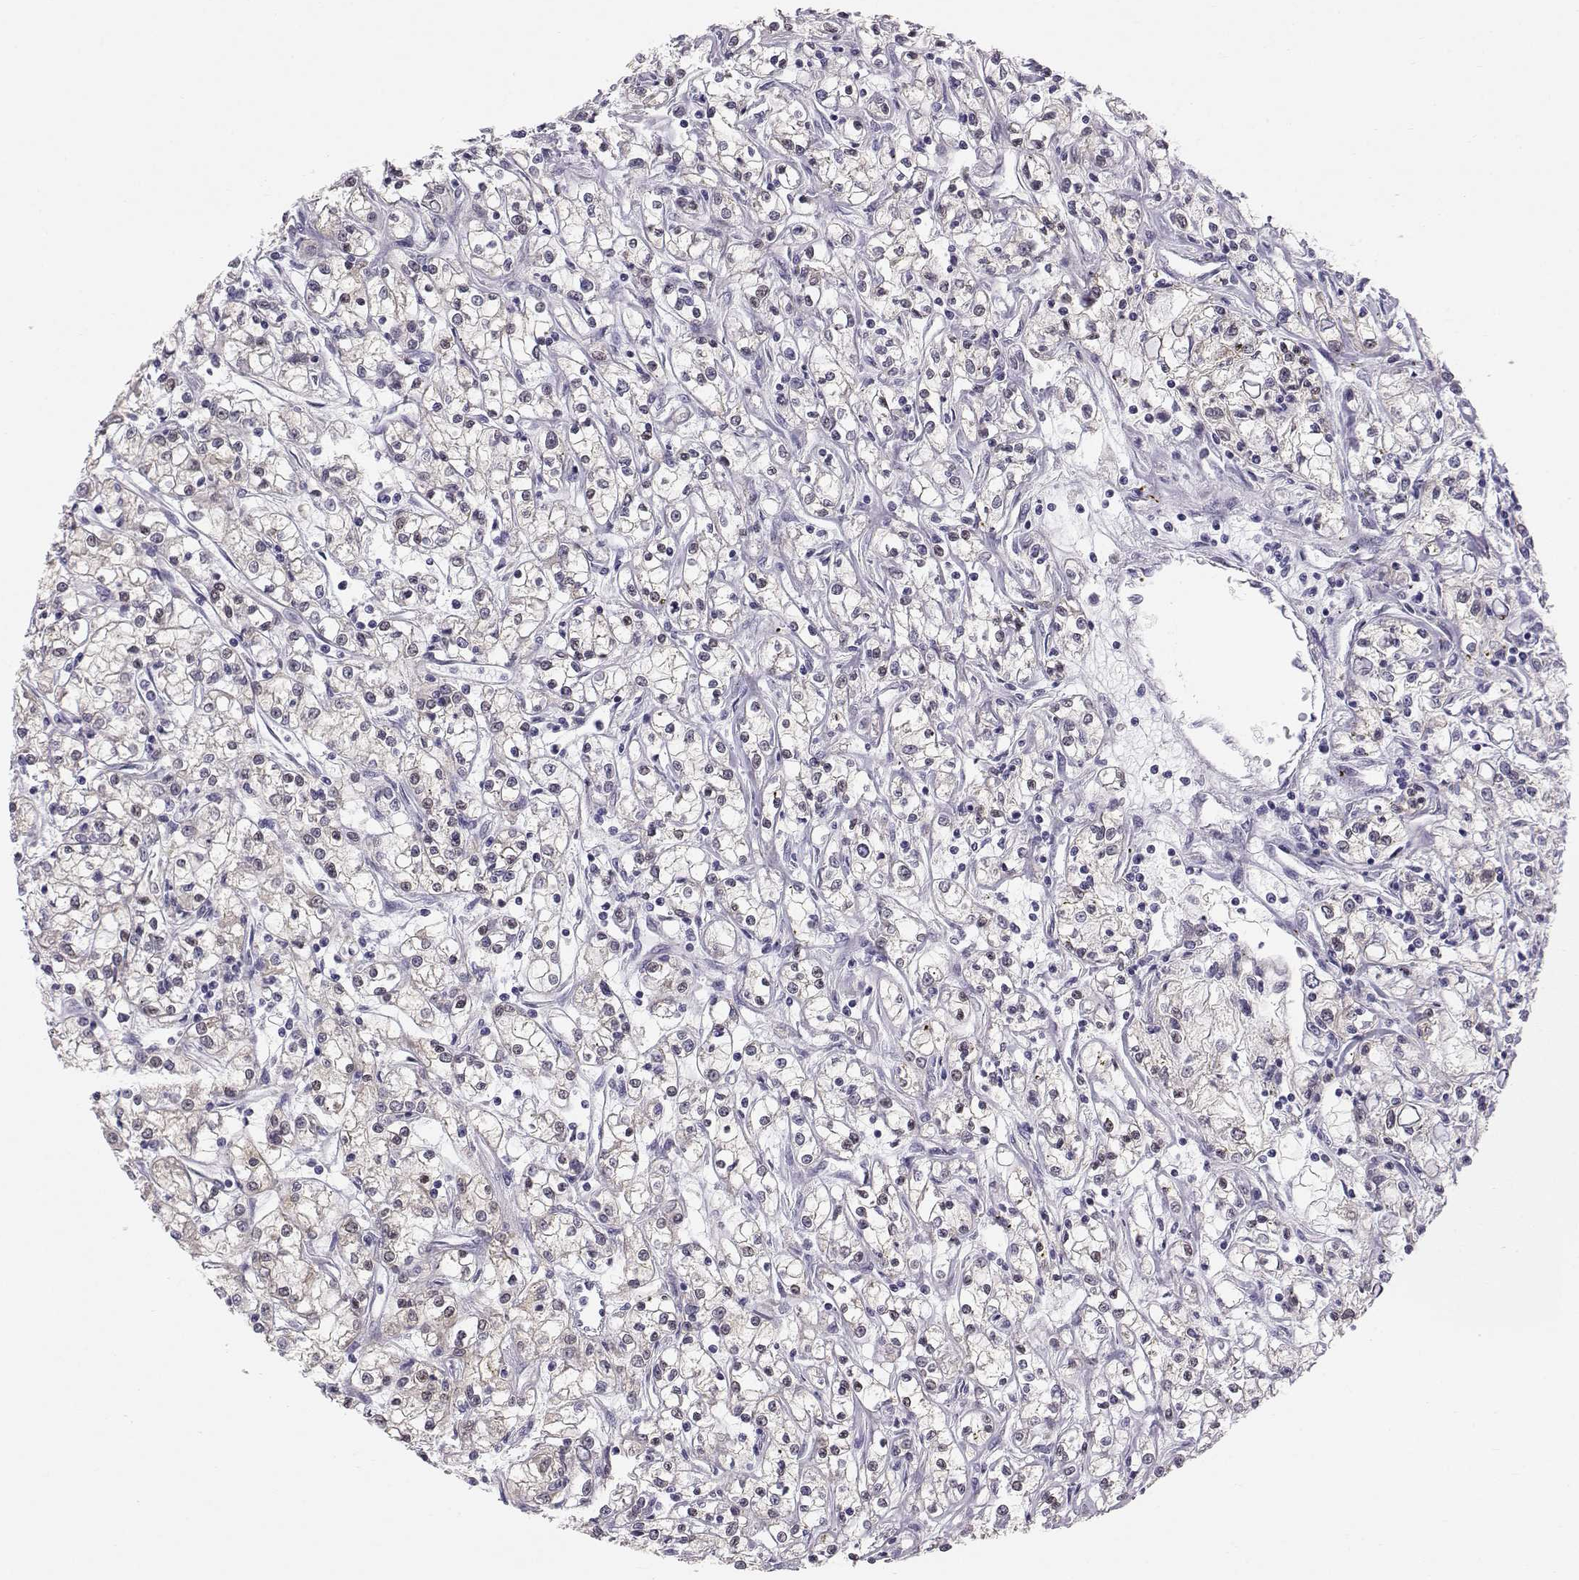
{"staining": {"intensity": "moderate", "quantity": "<25%", "location": "cytoplasmic/membranous"}, "tissue": "renal cancer", "cell_type": "Tumor cells", "image_type": "cancer", "snomed": [{"axis": "morphology", "description": "Adenocarcinoma, NOS"}, {"axis": "topography", "description": "Kidney"}], "caption": "Renal cancer (adenocarcinoma) stained with a brown dye shows moderate cytoplasmic/membranous positive expression in about <25% of tumor cells.", "gene": "ACSL6", "patient": {"sex": "female", "age": 59}}